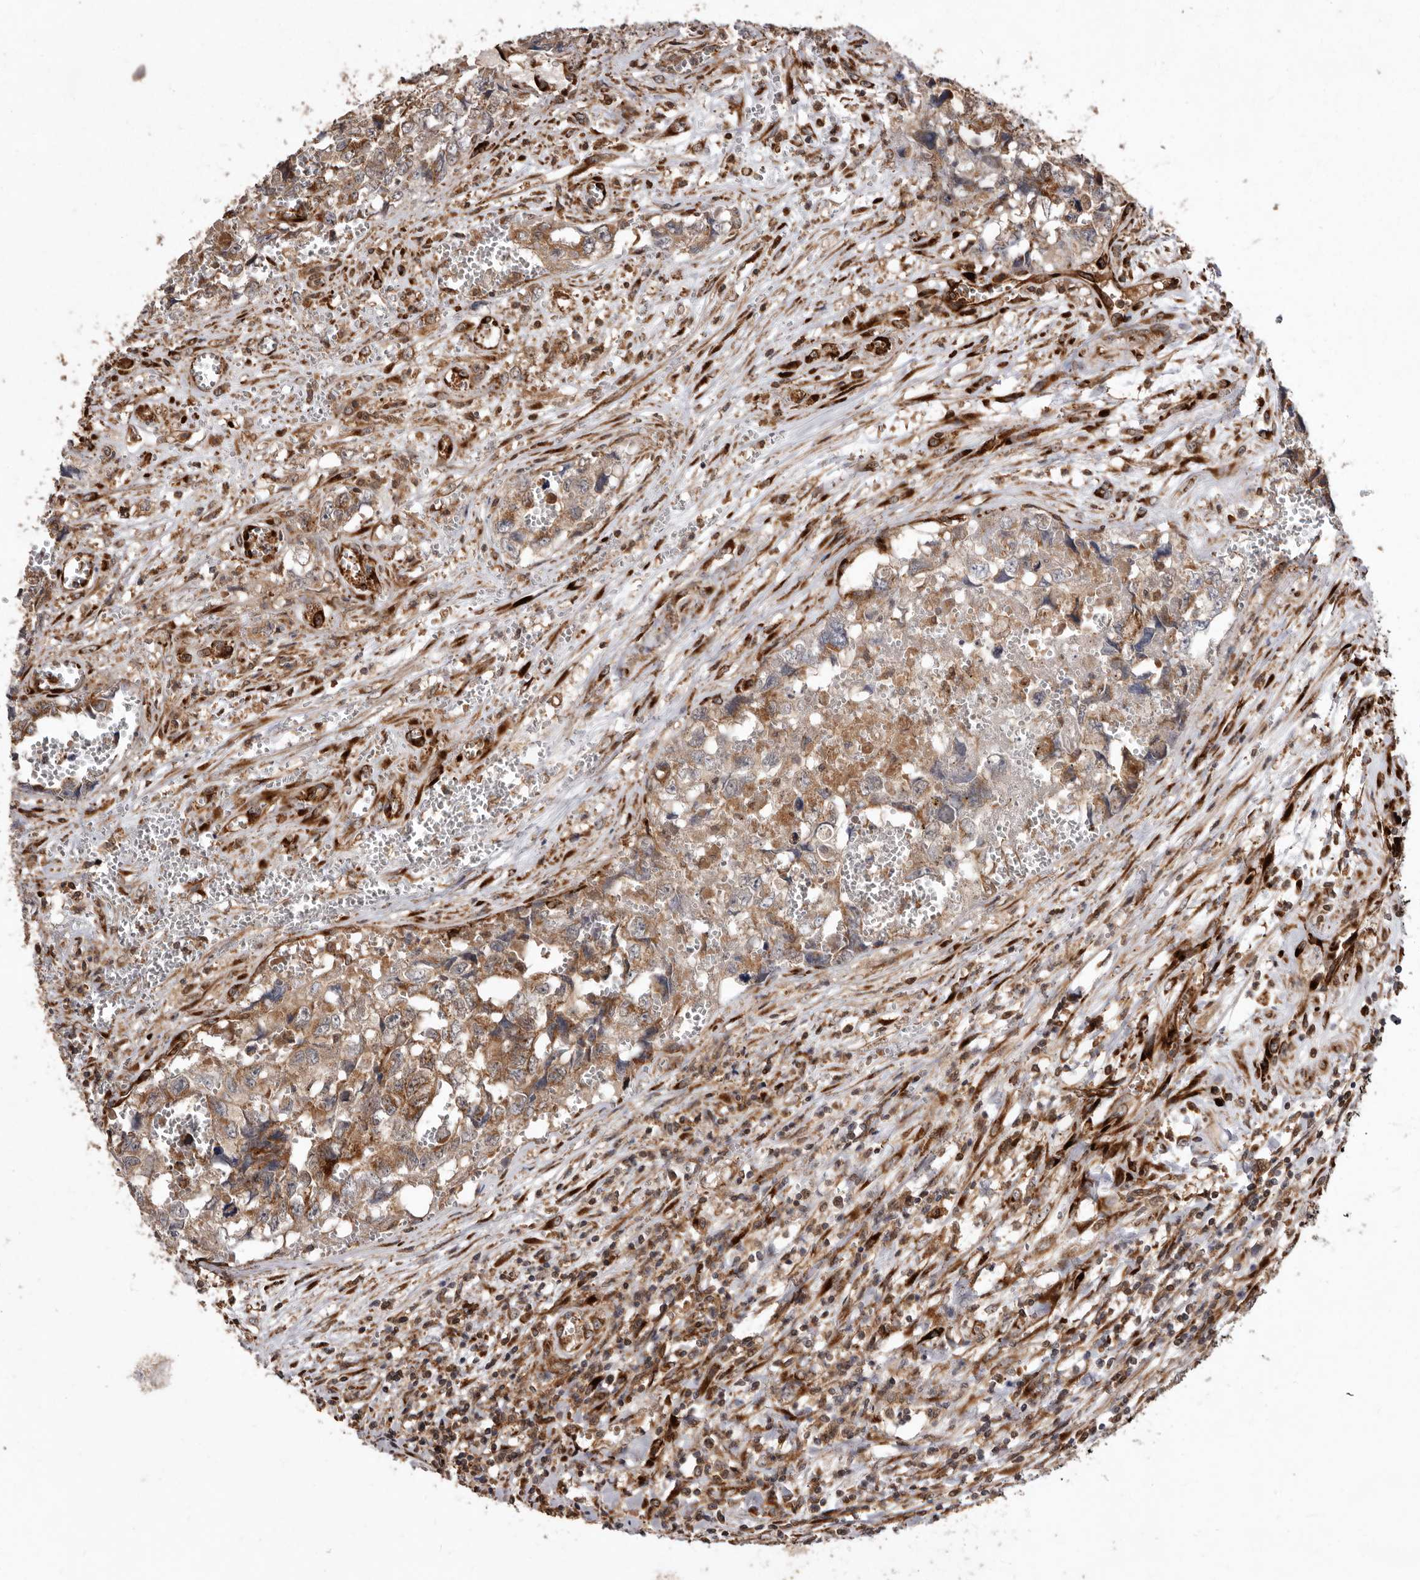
{"staining": {"intensity": "moderate", "quantity": ">75%", "location": "cytoplasmic/membranous"}, "tissue": "testis cancer", "cell_type": "Tumor cells", "image_type": "cancer", "snomed": [{"axis": "morphology", "description": "Carcinoma, Embryonal, NOS"}, {"axis": "topography", "description": "Testis"}], "caption": "IHC (DAB (3,3'-diaminobenzidine)) staining of testis cancer (embryonal carcinoma) shows moderate cytoplasmic/membranous protein expression in approximately >75% of tumor cells. Nuclei are stained in blue.", "gene": "FLAD1", "patient": {"sex": "male", "age": 31}}